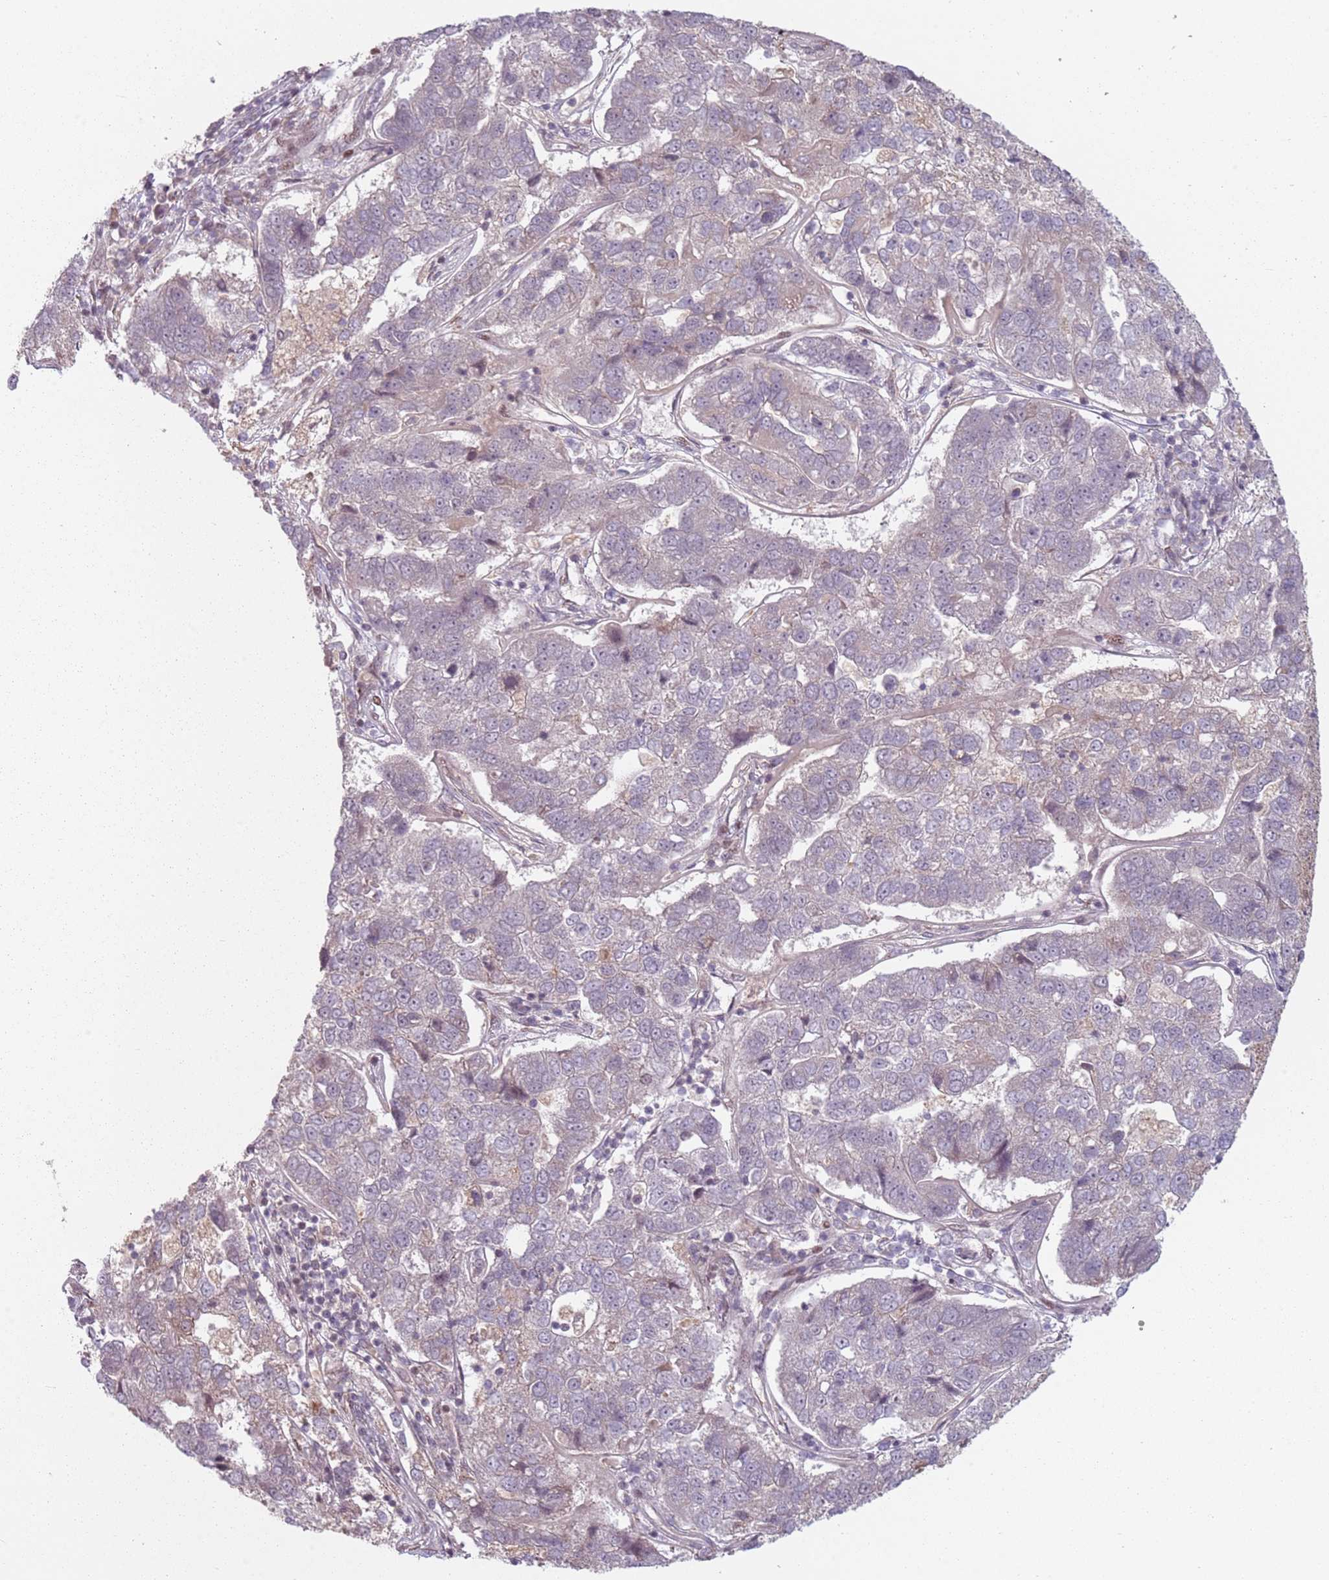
{"staining": {"intensity": "negative", "quantity": "none", "location": "none"}, "tissue": "pancreatic cancer", "cell_type": "Tumor cells", "image_type": "cancer", "snomed": [{"axis": "morphology", "description": "Adenocarcinoma, NOS"}, {"axis": "topography", "description": "Pancreas"}], "caption": "This is an immunohistochemistry (IHC) micrograph of pancreatic cancer. There is no positivity in tumor cells.", "gene": "ADGRG1", "patient": {"sex": "female", "age": 61}}